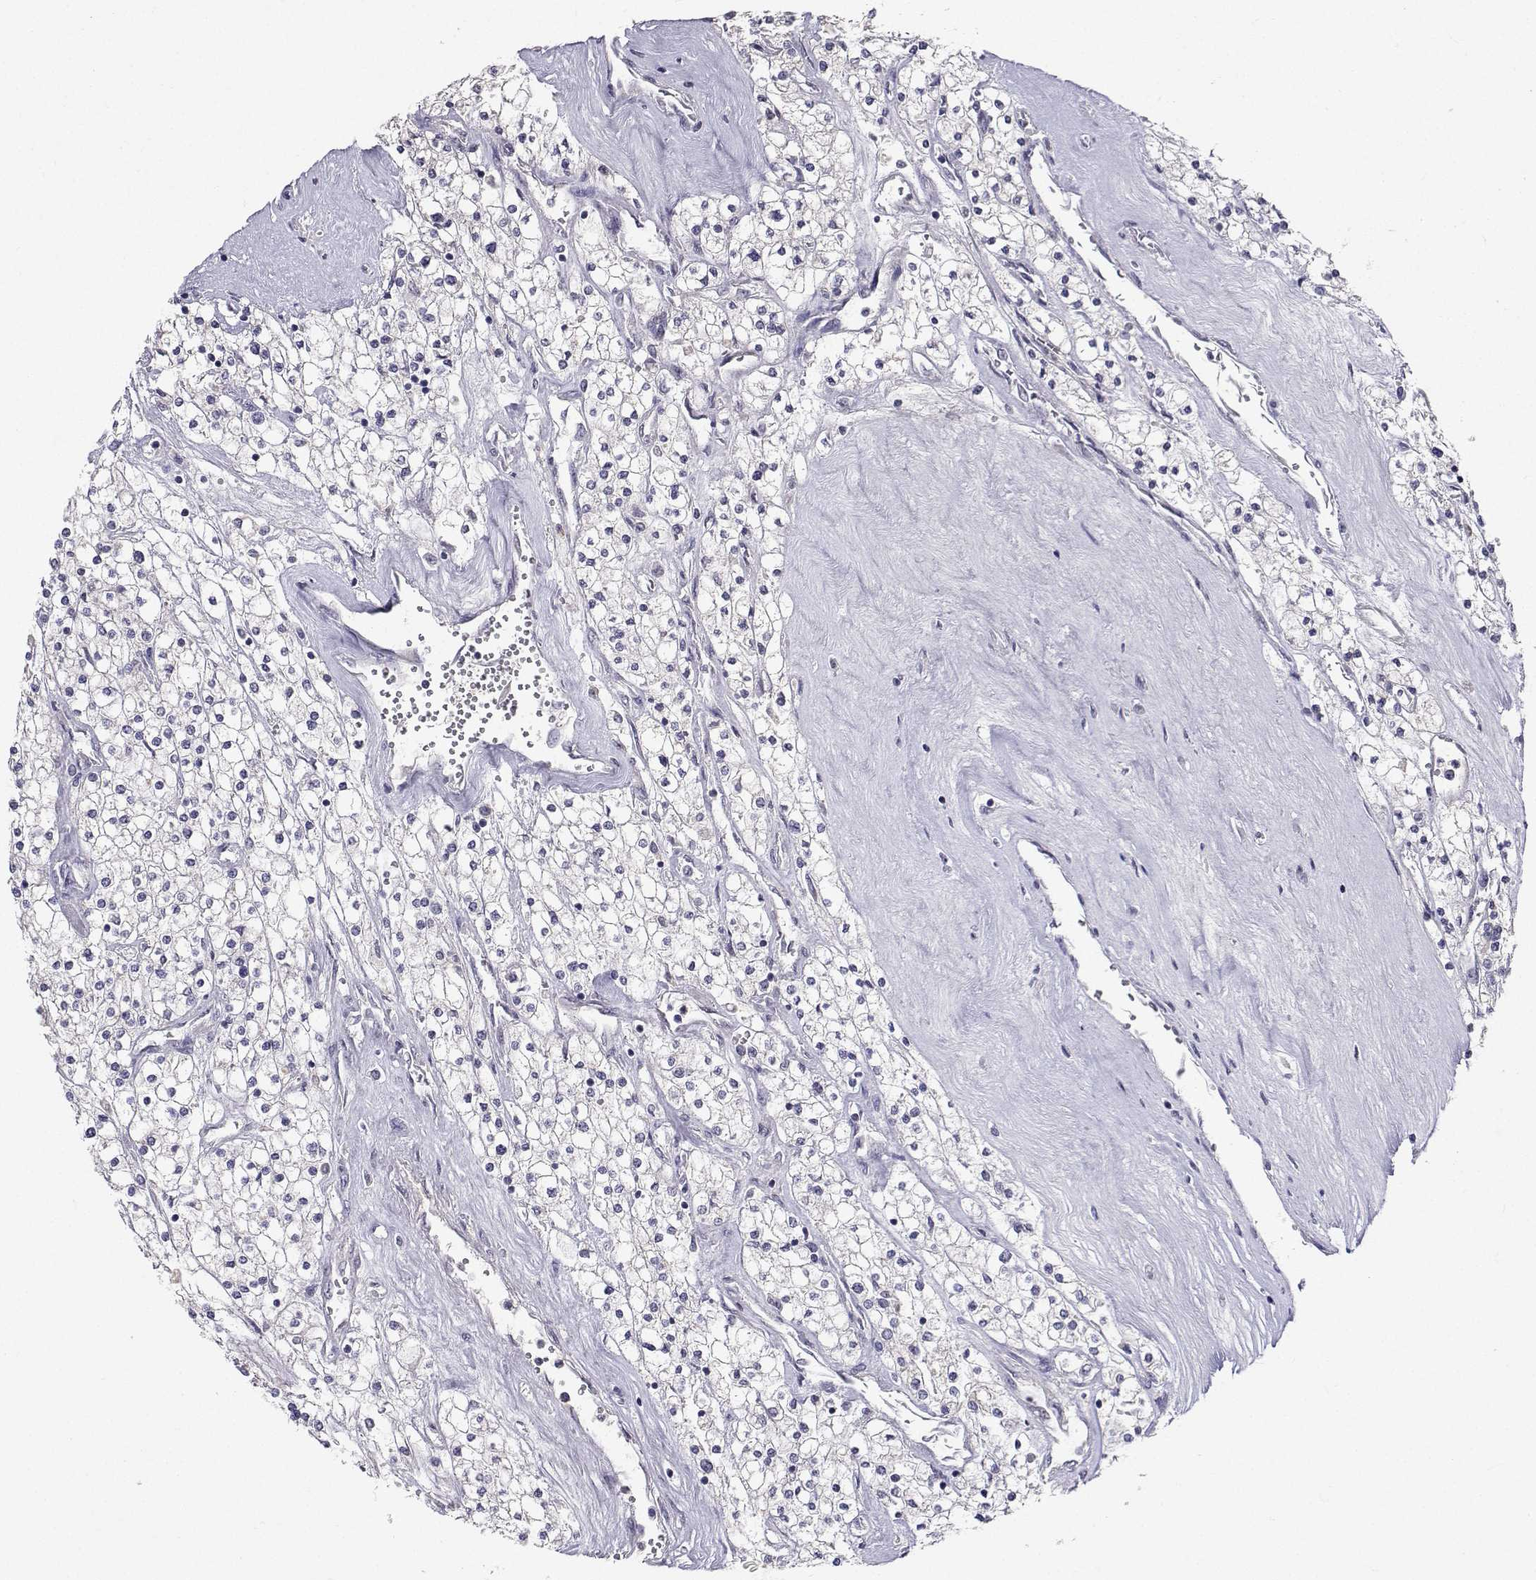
{"staining": {"intensity": "negative", "quantity": "none", "location": "none"}, "tissue": "renal cancer", "cell_type": "Tumor cells", "image_type": "cancer", "snomed": [{"axis": "morphology", "description": "Adenocarcinoma, NOS"}, {"axis": "topography", "description": "Kidney"}], "caption": "Immunohistochemistry (IHC) of adenocarcinoma (renal) shows no staining in tumor cells.", "gene": "SLC6A3", "patient": {"sex": "male", "age": 80}}